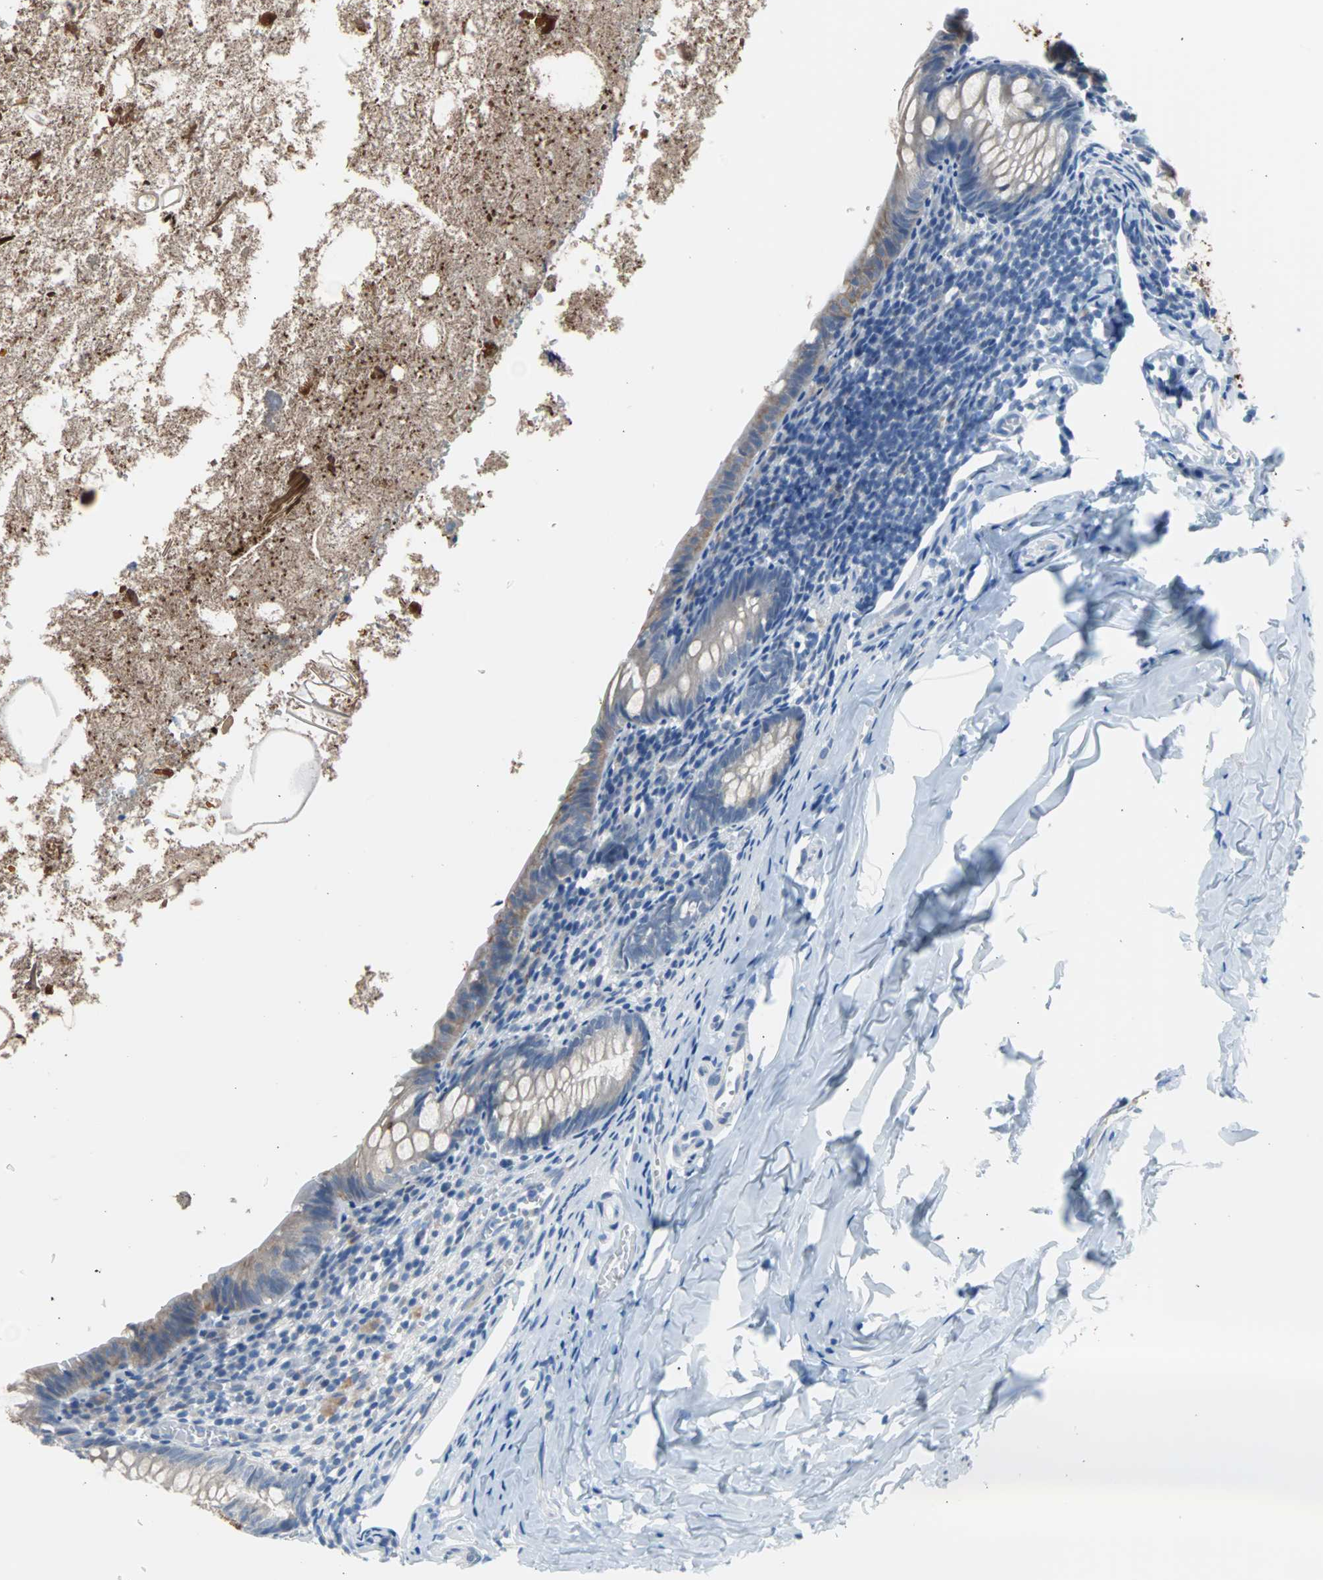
{"staining": {"intensity": "moderate", "quantity": ">75%", "location": "cytoplasmic/membranous"}, "tissue": "appendix", "cell_type": "Glandular cells", "image_type": "normal", "snomed": [{"axis": "morphology", "description": "Normal tissue, NOS"}, {"axis": "topography", "description": "Appendix"}], "caption": "This is an image of IHC staining of benign appendix, which shows moderate staining in the cytoplasmic/membranous of glandular cells.", "gene": "KRT7", "patient": {"sex": "female", "age": 10}}